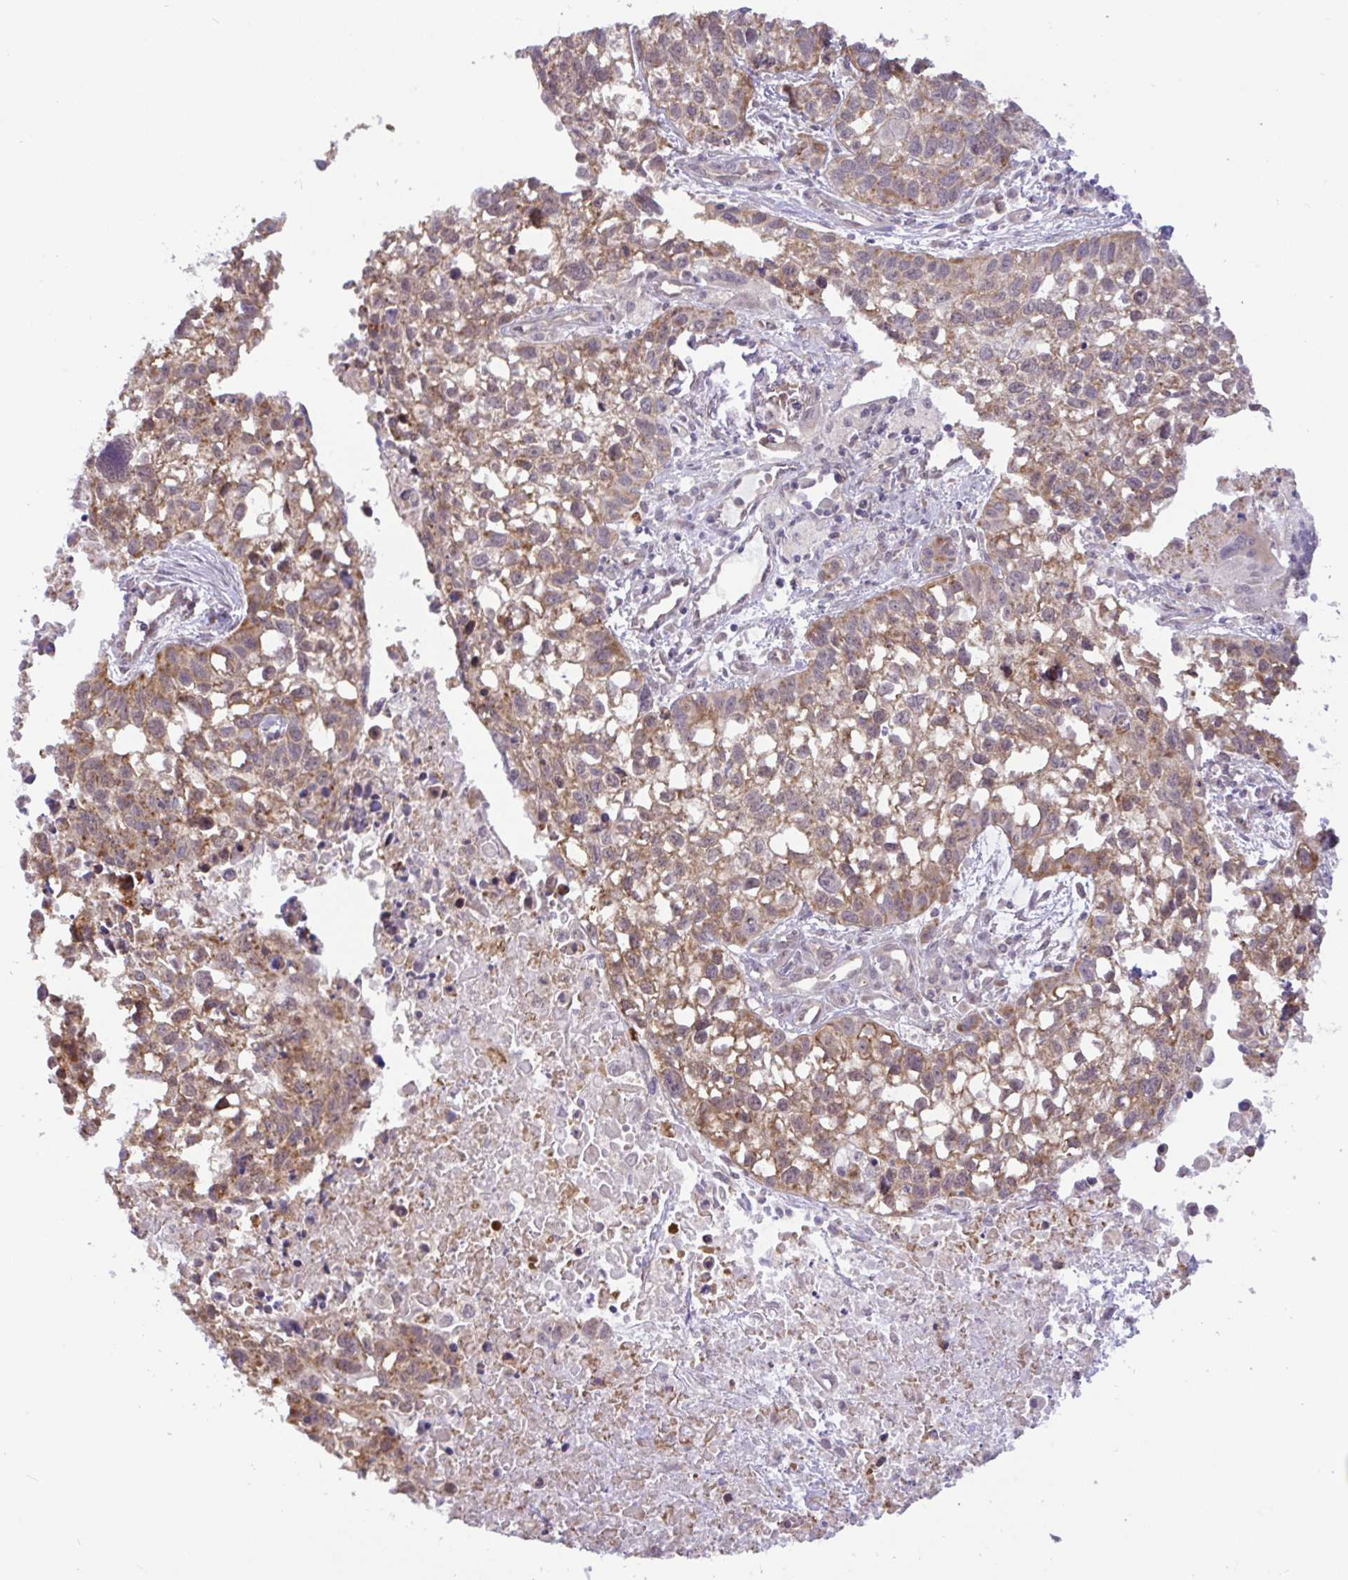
{"staining": {"intensity": "moderate", "quantity": ">75%", "location": "cytoplasmic/membranous"}, "tissue": "lung cancer", "cell_type": "Tumor cells", "image_type": "cancer", "snomed": [{"axis": "morphology", "description": "Squamous cell carcinoma, NOS"}, {"axis": "topography", "description": "Lung"}], "caption": "The histopathology image reveals immunohistochemical staining of lung cancer. There is moderate cytoplasmic/membranous expression is identified in about >75% of tumor cells. The staining was performed using DAB, with brown indicating positive protein expression. Nuclei are stained blue with hematoxylin.", "gene": "DLEU7", "patient": {"sex": "male", "age": 74}}